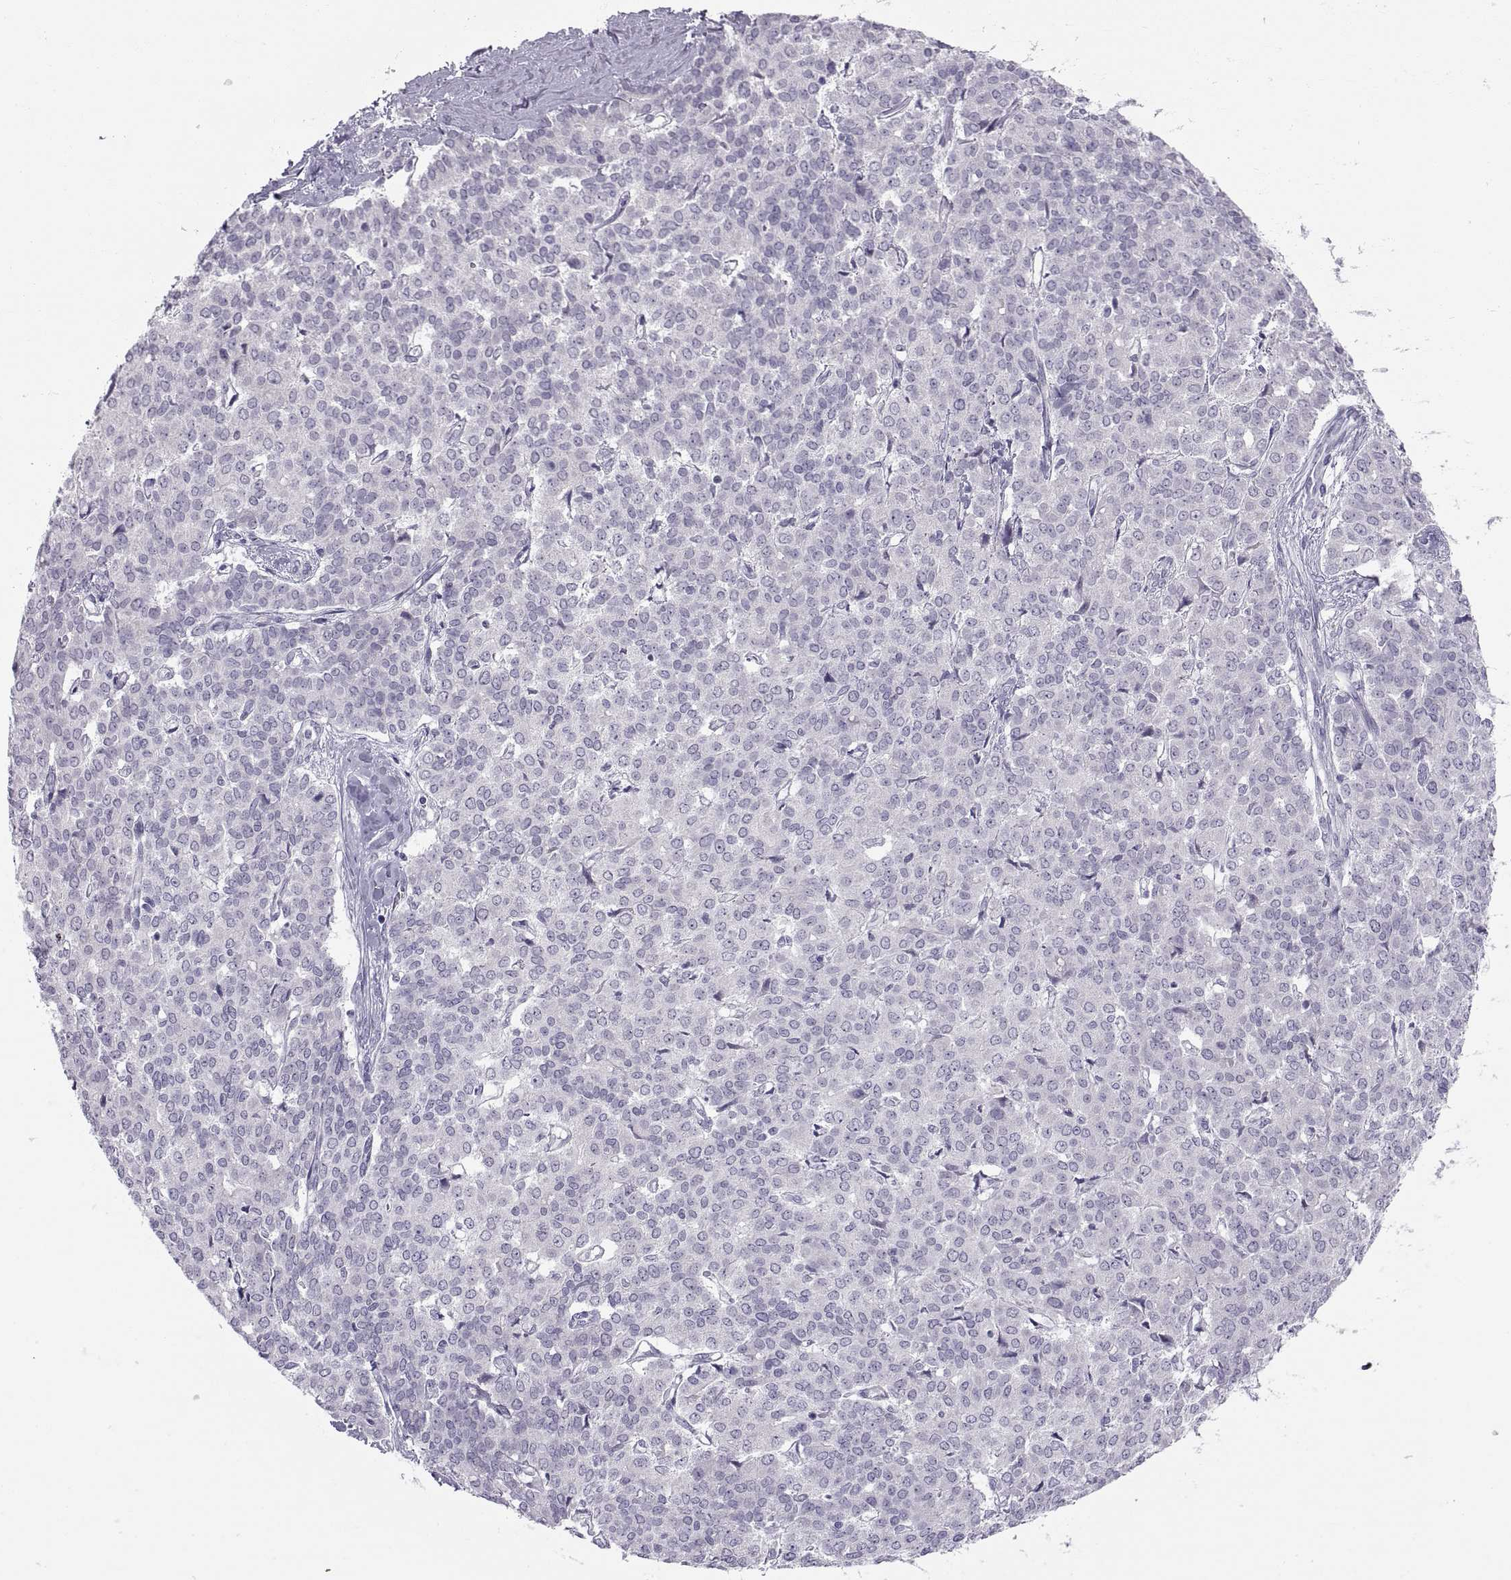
{"staining": {"intensity": "negative", "quantity": "none", "location": "none"}, "tissue": "liver cancer", "cell_type": "Tumor cells", "image_type": "cancer", "snomed": [{"axis": "morphology", "description": "Cholangiocarcinoma"}, {"axis": "topography", "description": "Liver"}], "caption": "Immunohistochemistry image of cholangiocarcinoma (liver) stained for a protein (brown), which reveals no positivity in tumor cells.", "gene": "C3orf22", "patient": {"sex": "female", "age": 47}}